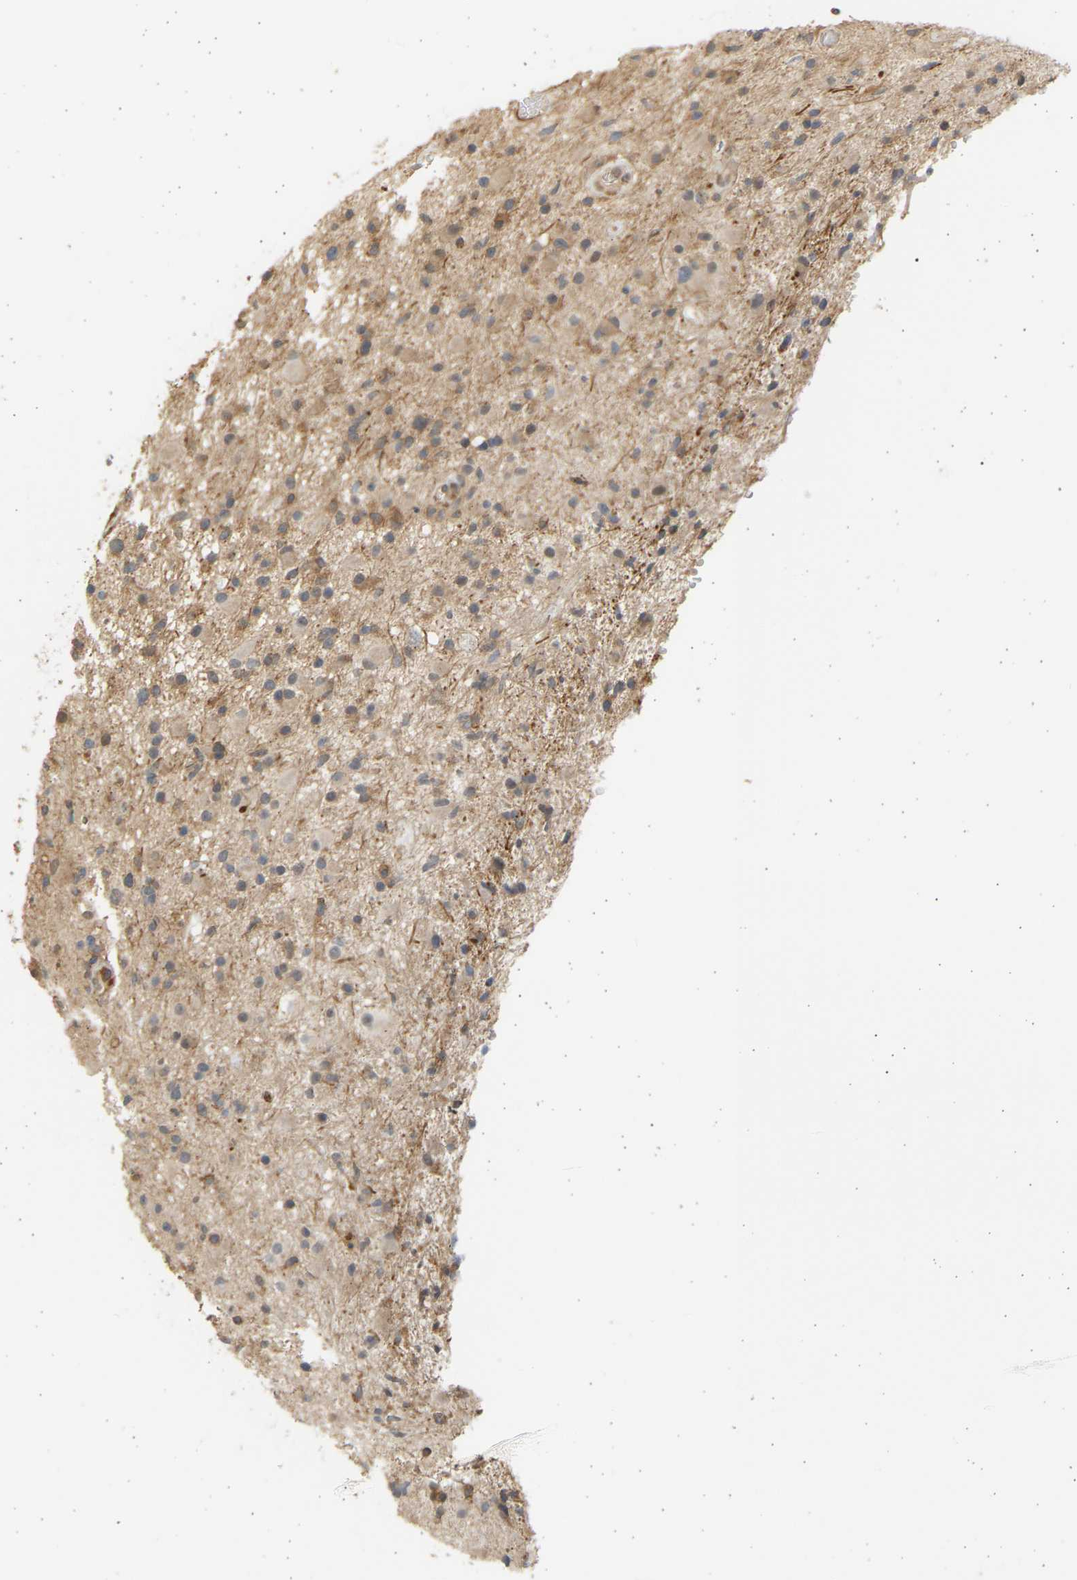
{"staining": {"intensity": "moderate", "quantity": "25%-75%", "location": "cytoplasmic/membranous"}, "tissue": "glioma", "cell_type": "Tumor cells", "image_type": "cancer", "snomed": [{"axis": "morphology", "description": "Glioma, malignant, High grade"}, {"axis": "topography", "description": "Brain"}], "caption": "Immunohistochemical staining of human glioma demonstrates medium levels of moderate cytoplasmic/membranous positivity in about 25%-75% of tumor cells. Ihc stains the protein in brown and the nuclei are stained blue.", "gene": "B4GALT6", "patient": {"sex": "male", "age": 33}}